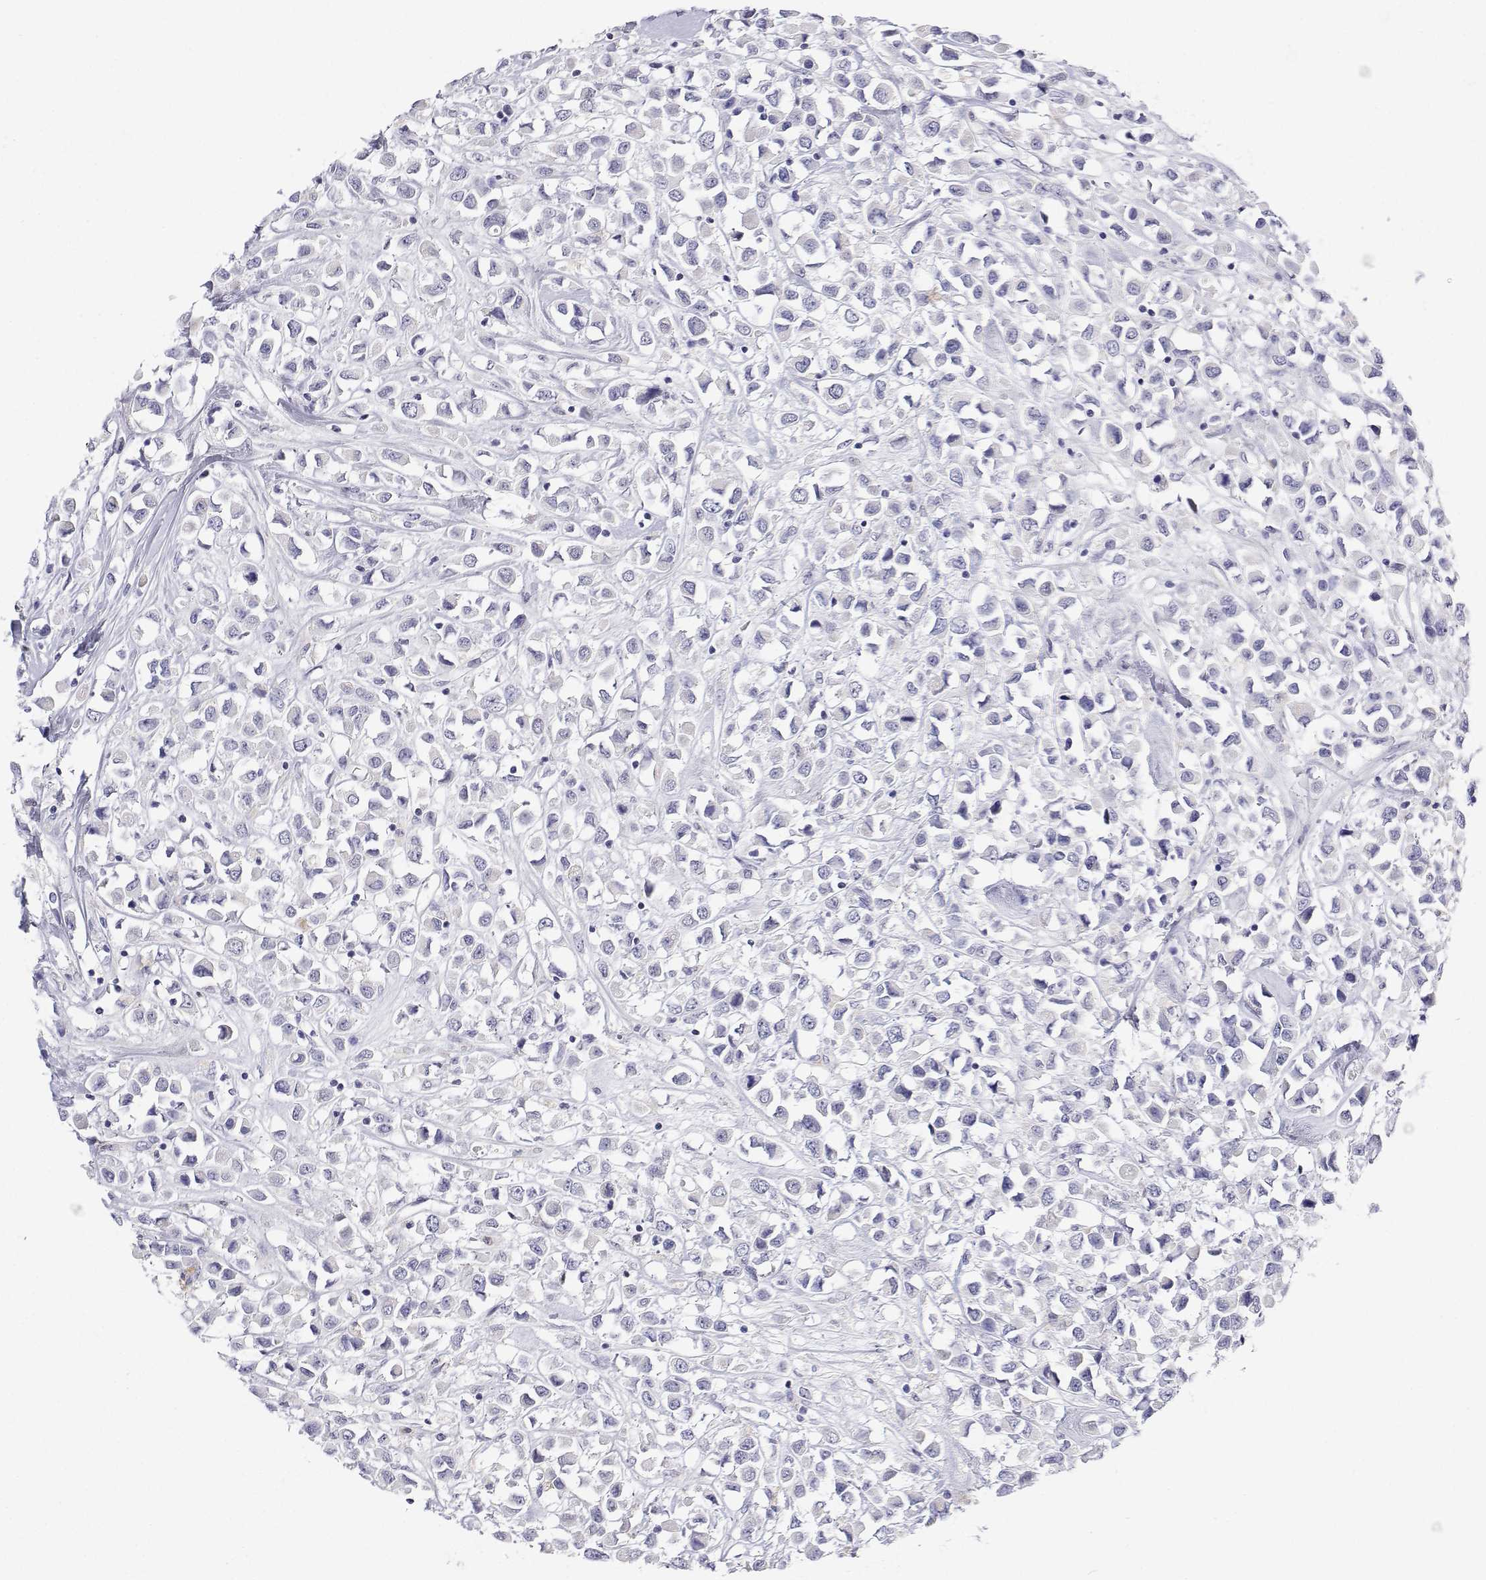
{"staining": {"intensity": "negative", "quantity": "none", "location": "none"}, "tissue": "breast cancer", "cell_type": "Tumor cells", "image_type": "cancer", "snomed": [{"axis": "morphology", "description": "Duct carcinoma"}, {"axis": "topography", "description": "Breast"}], "caption": "A histopathology image of human breast cancer is negative for staining in tumor cells.", "gene": "NCR2", "patient": {"sex": "female", "age": 61}}